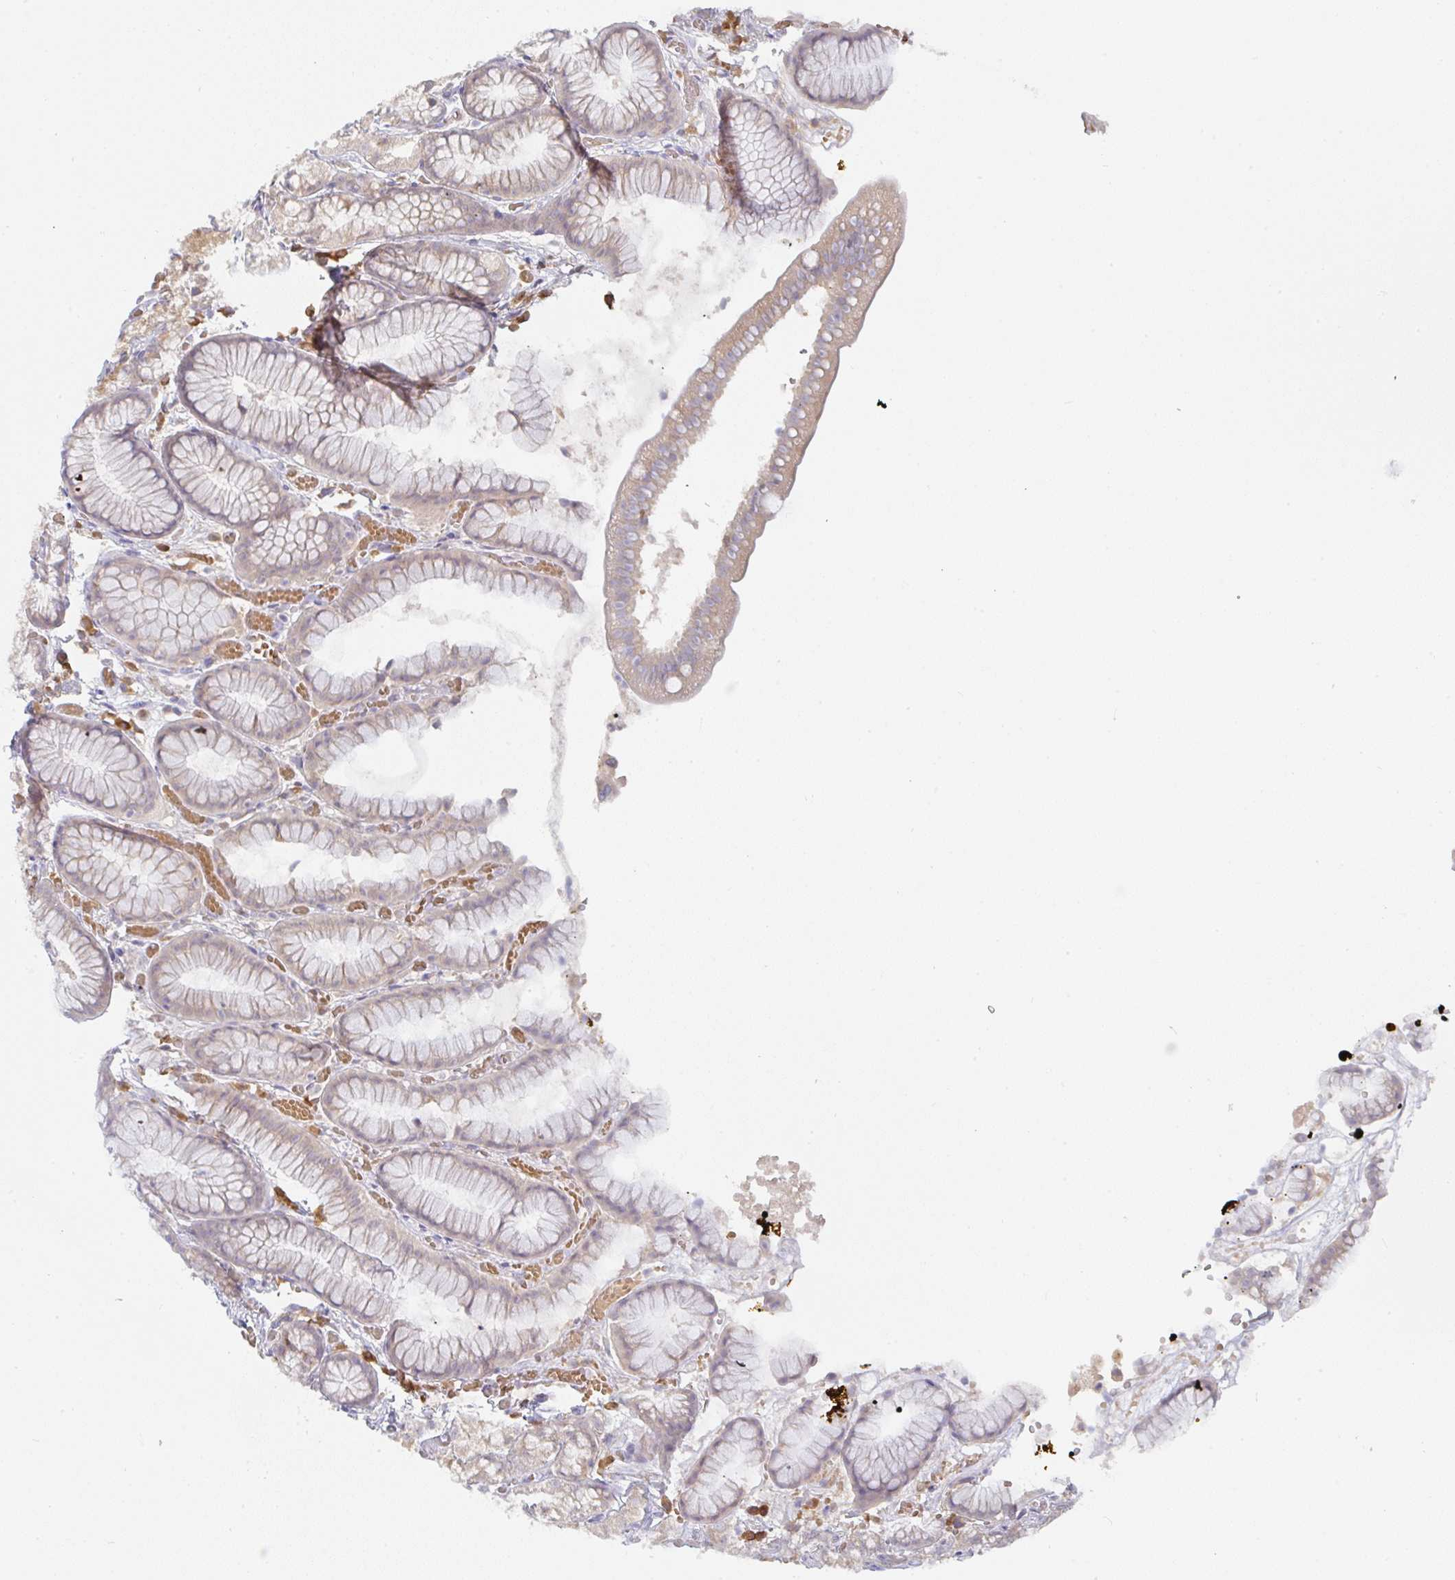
{"staining": {"intensity": "moderate", "quantity": ">75%", "location": "cytoplasmic/membranous"}, "tissue": "stomach", "cell_type": "Glandular cells", "image_type": "normal", "snomed": [{"axis": "morphology", "description": "Normal tissue, NOS"}, {"axis": "topography", "description": "Smooth muscle"}, {"axis": "topography", "description": "Stomach"}], "caption": "Moderate cytoplasmic/membranous positivity for a protein is present in approximately >75% of glandular cells of benign stomach using immunohistochemistry.", "gene": "DERL2", "patient": {"sex": "male", "age": 70}}